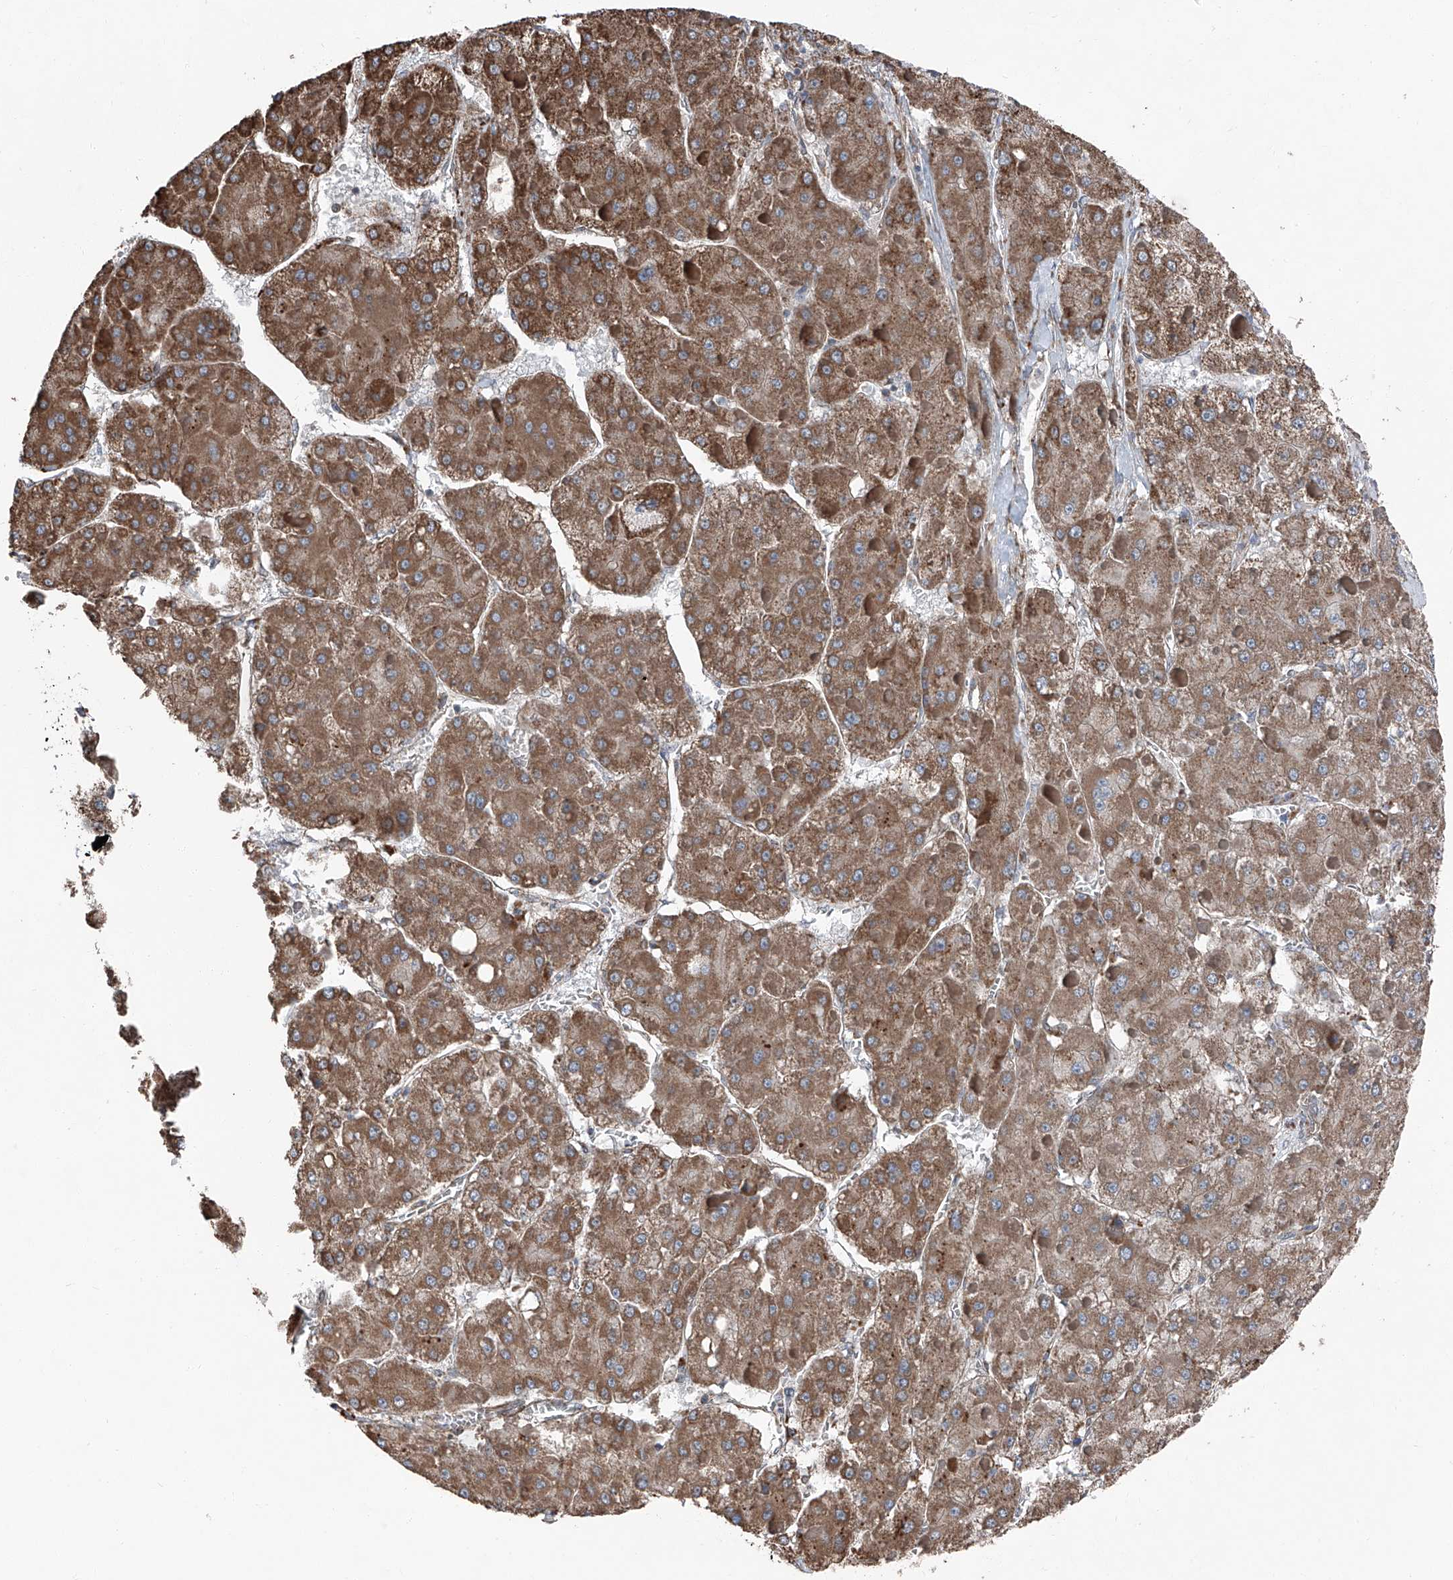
{"staining": {"intensity": "moderate", "quantity": ">75%", "location": "cytoplasmic/membranous"}, "tissue": "liver cancer", "cell_type": "Tumor cells", "image_type": "cancer", "snomed": [{"axis": "morphology", "description": "Carcinoma, Hepatocellular, NOS"}, {"axis": "topography", "description": "Liver"}], "caption": "Tumor cells display medium levels of moderate cytoplasmic/membranous expression in approximately >75% of cells in liver hepatocellular carcinoma.", "gene": "LIMK1", "patient": {"sex": "female", "age": 73}}